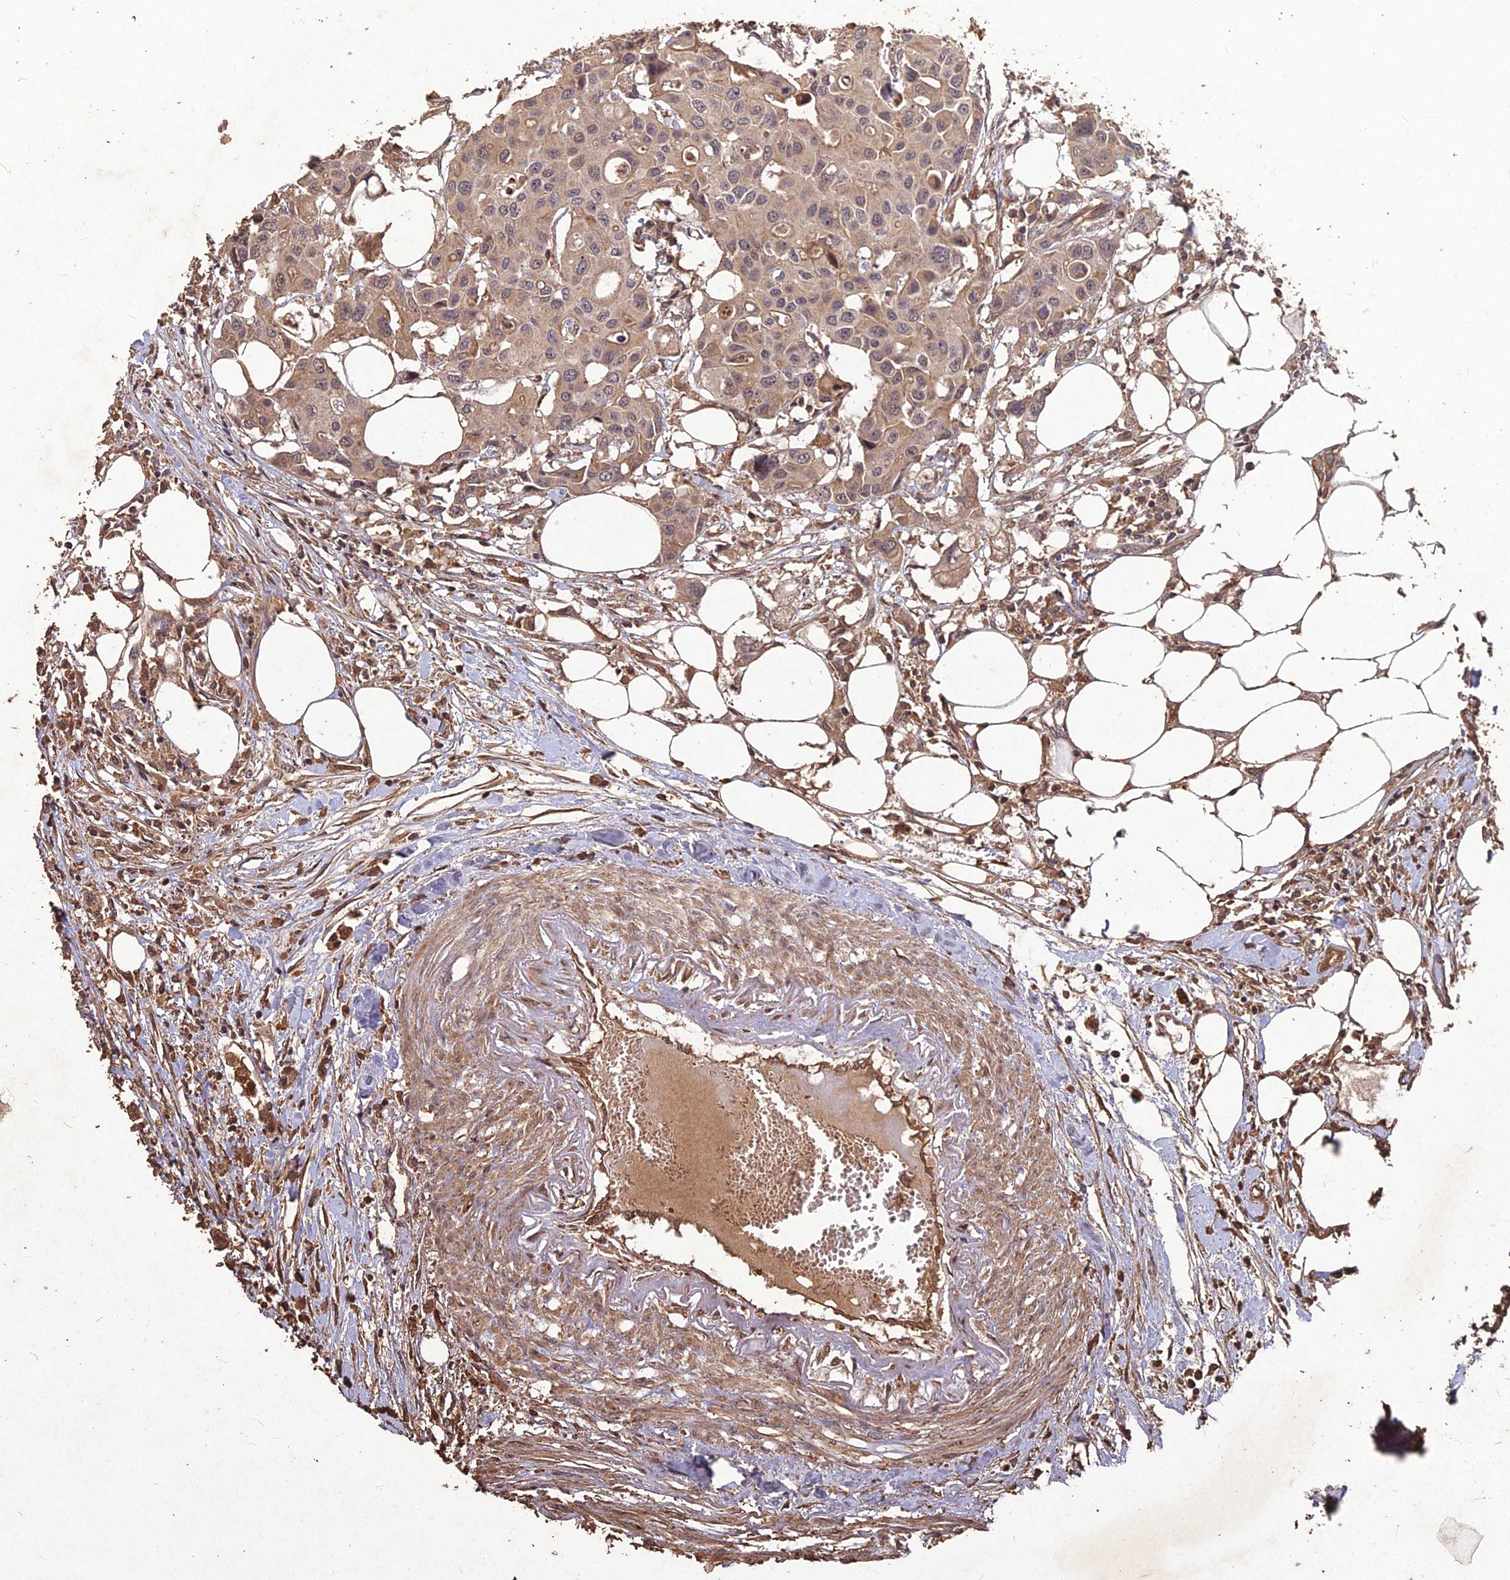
{"staining": {"intensity": "moderate", "quantity": ">75%", "location": "cytoplasmic/membranous,nuclear"}, "tissue": "colorectal cancer", "cell_type": "Tumor cells", "image_type": "cancer", "snomed": [{"axis": "morphology", "description": "Adenocarcinoma, NOS"}, {"axis": "topography", "description": "Colon"}], "caption": "High-power microscopy captured an immunohistochemistry histopathology image of adenocarcinoma (colorectal), revealing moderate cytoplasmic/membranous and nuclear positivity in approximately >75% of tumor cells.", "gene": "SYMPK", "patient": {"sex": "male", "age": 77}}